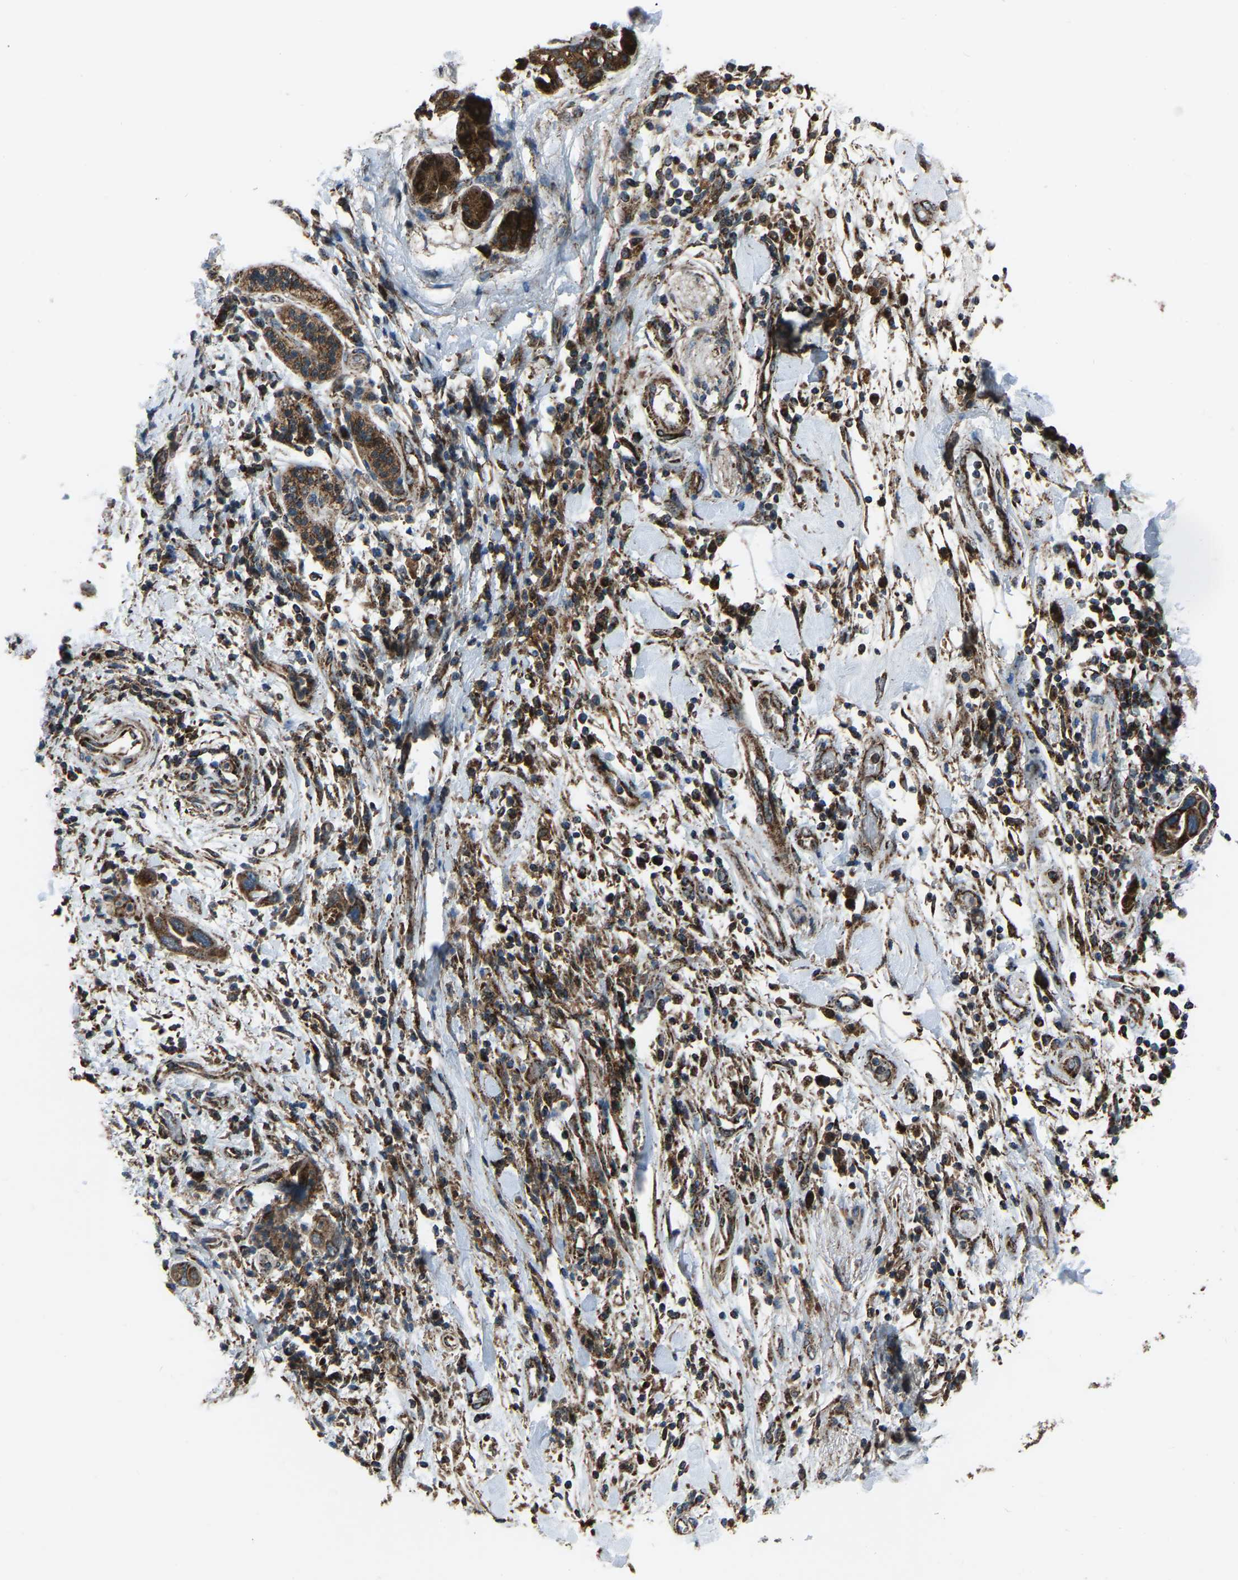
{"staining": {"intensity": "strong", "quantity": ">75%", "location": "cytoplasmic/membranous"}, "tissue": "pancreatic cancer", "cell_type": "Tumor cells", "image_type": "cancer", "snomed": [{"axis": "morphology", "description": "Normal tissue, NOS"}, {"axis": "morphology", "description": "Adenocarcinoma, NOS"}, {"axis": "topography", "description": "Pancreas"}], "caption": "Immunohistochemistry (IHC) image of neoplastic tissue: human pancreatic cancer stained using immunohistochemistry reveals high levels of strong protein expression localized specifically in the cytoplasmic/membranous of tumor cells, appearing as a cytoplasmic/membranous brown color.", "gene": "AKR1A1", "patient": {"sex": "female", "age": 71}}